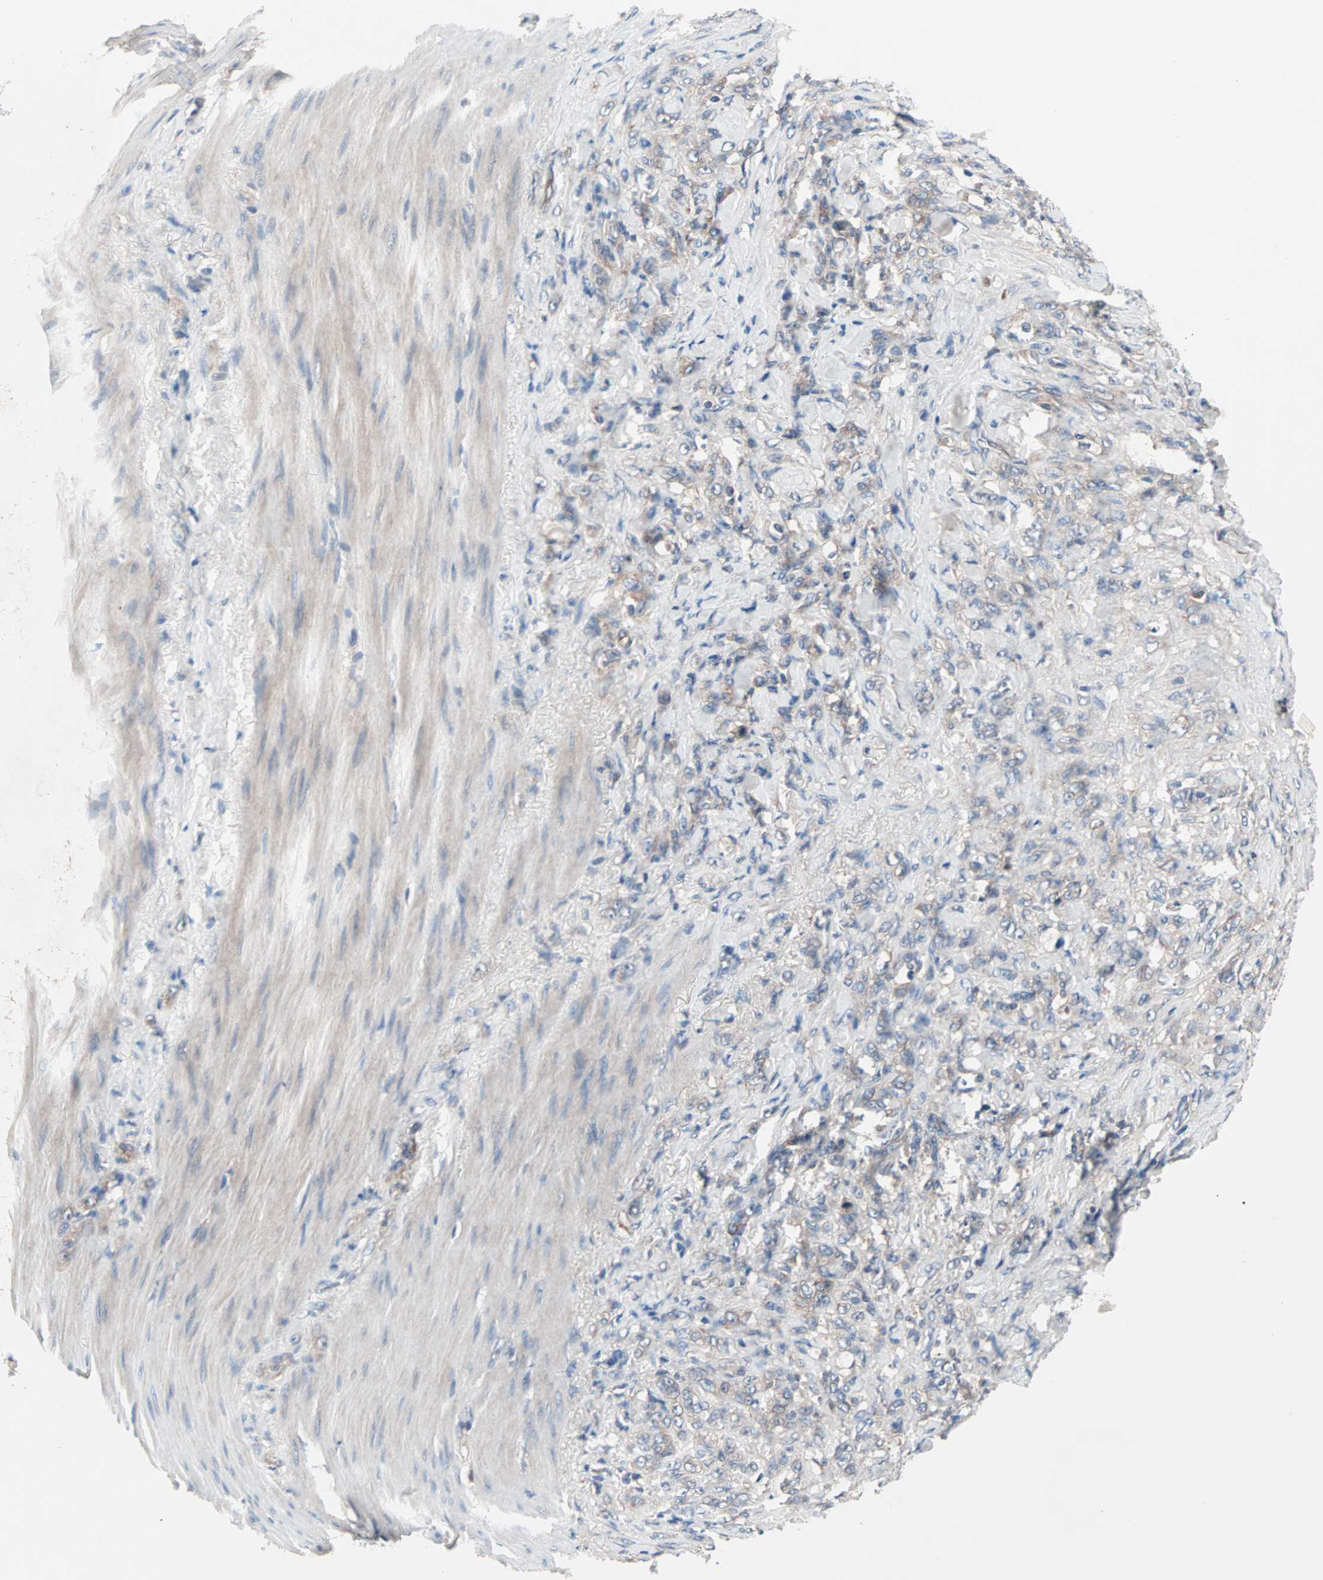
{"staining": {"intensity": "weak", "quantity": "25%-75%", "location": "cytoplasmic/membranous"}, "tissue": "stomach cancer", "cell_type": "Tumor cells", "image_type": "cancer", "snomed": [{"axis": "morphology", "description": "Adenocarcinoma, NOS"}, {"axis": "topography", "description": "Stomach"}], "caption": "IHC staining of stomach cancer (adenocarcinoma), which shows low levels of weak cytoplasmic/membranous positivity in approximately 25%-75% of tumor cells indicating weak cytoplasmic/membranous protein staining. The staining was performed using DAB (3,3'-diaminobenzidine) (brown) for protein detection and nuclei were counterstained in hematoxylin (blue).", "gene": "CAD", "patient": {"sex": "male", "age": 82}}